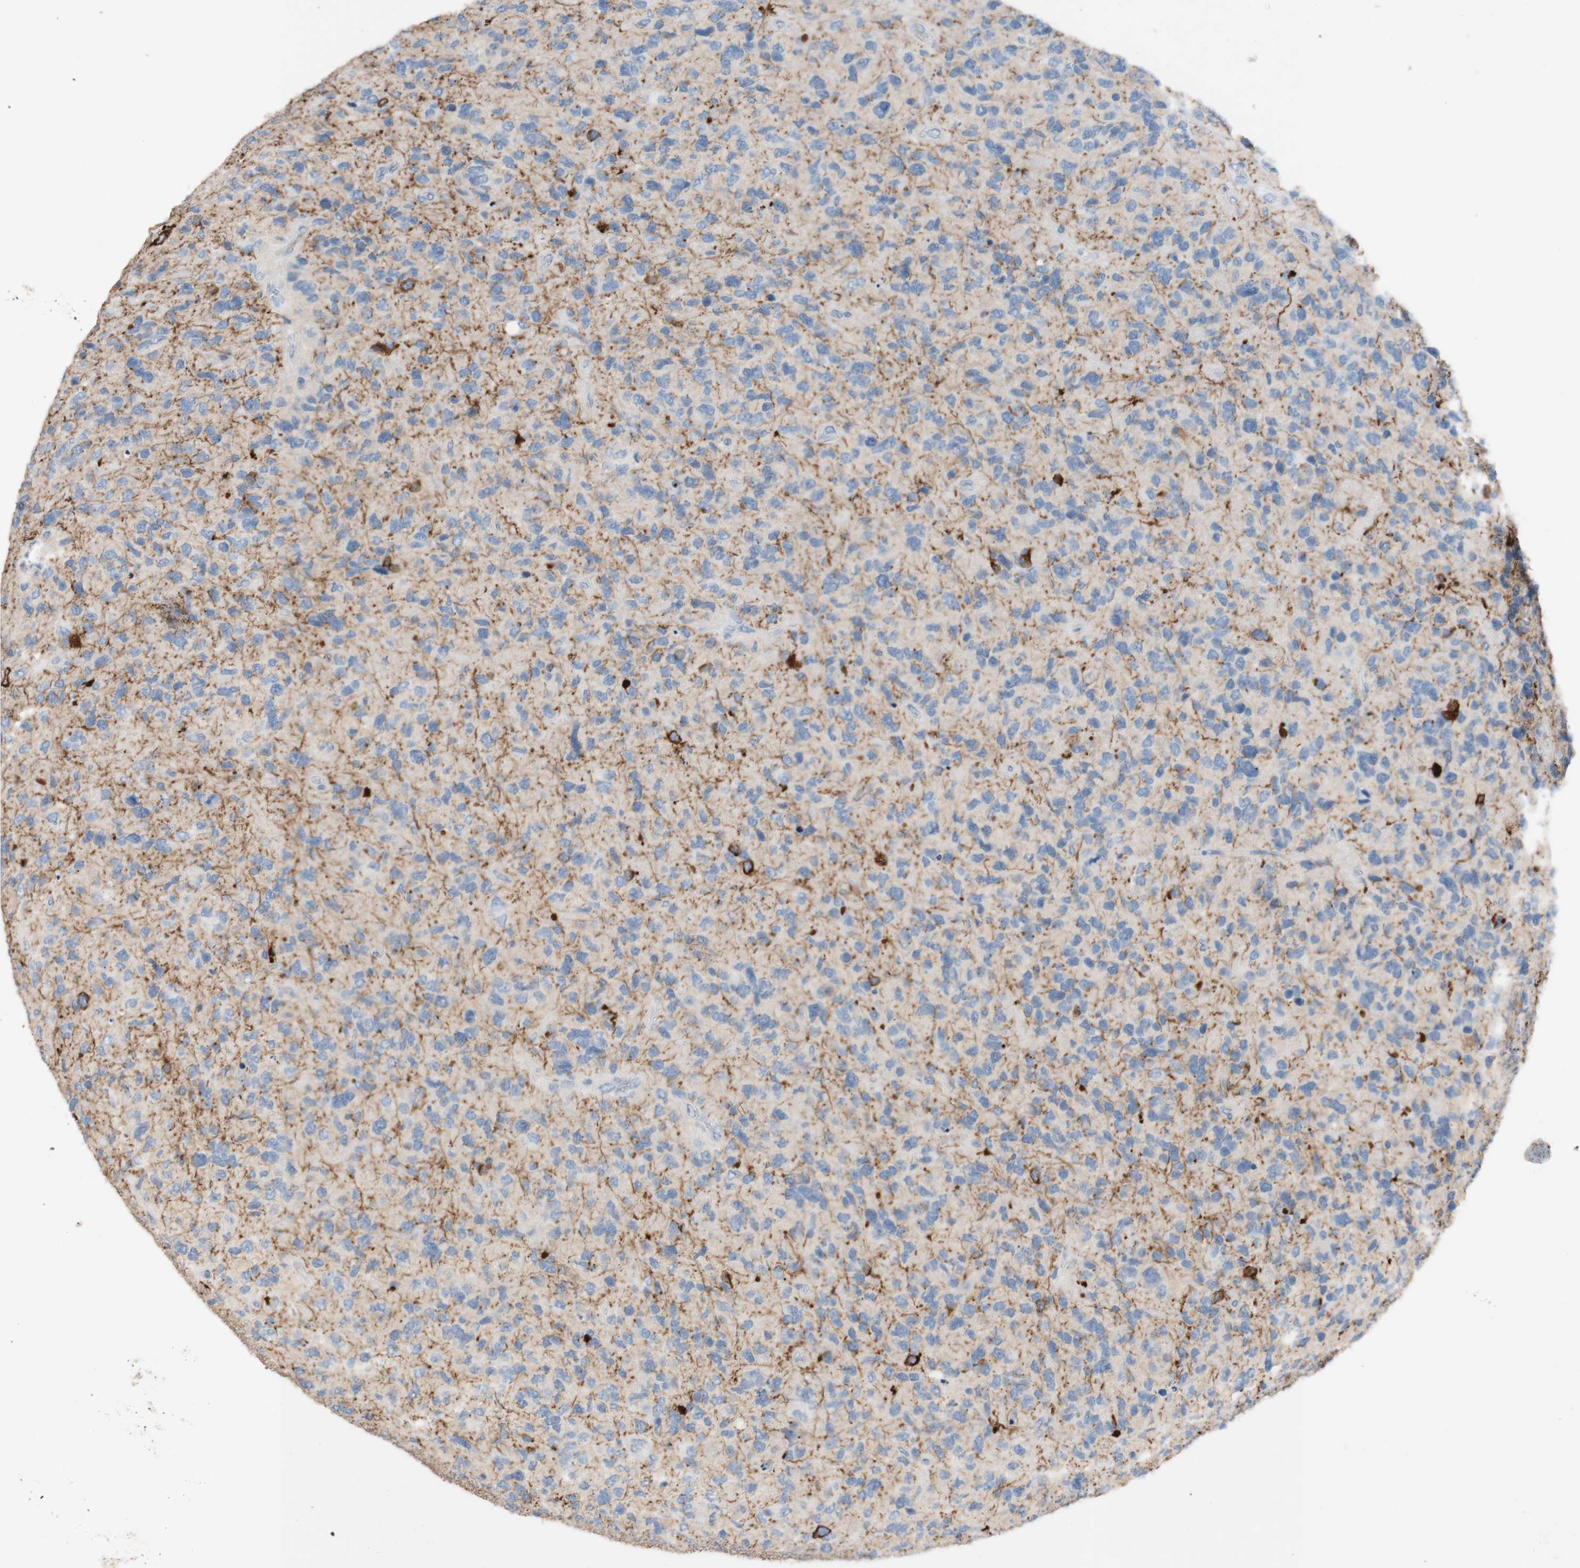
{"staining": {"intensity": "negative", "quantity": "none", "location": "none"}, "tissue": "glioma", "cell_type": "Tumor cells", "image_type": "cancer", "snomed": [{"axis": "morphology", "description": "Glioma, malignant, High grade"}, {"axis": "topography", "description": "Brain"}], "caption": "Immunohistochemistry (IHC) photomicrograph of neoplastic tissue: malignant high-grade glioma stained with DAB reveals no significant protein expression in tumor cells. The staining is performed using DAB (3,3'-diaminobenzidine) brown chromogen with nuclei counter-stained in using hematoxylin.", "gene": "PACSIN1", "patient": {"sex": "female", "age": 58}}